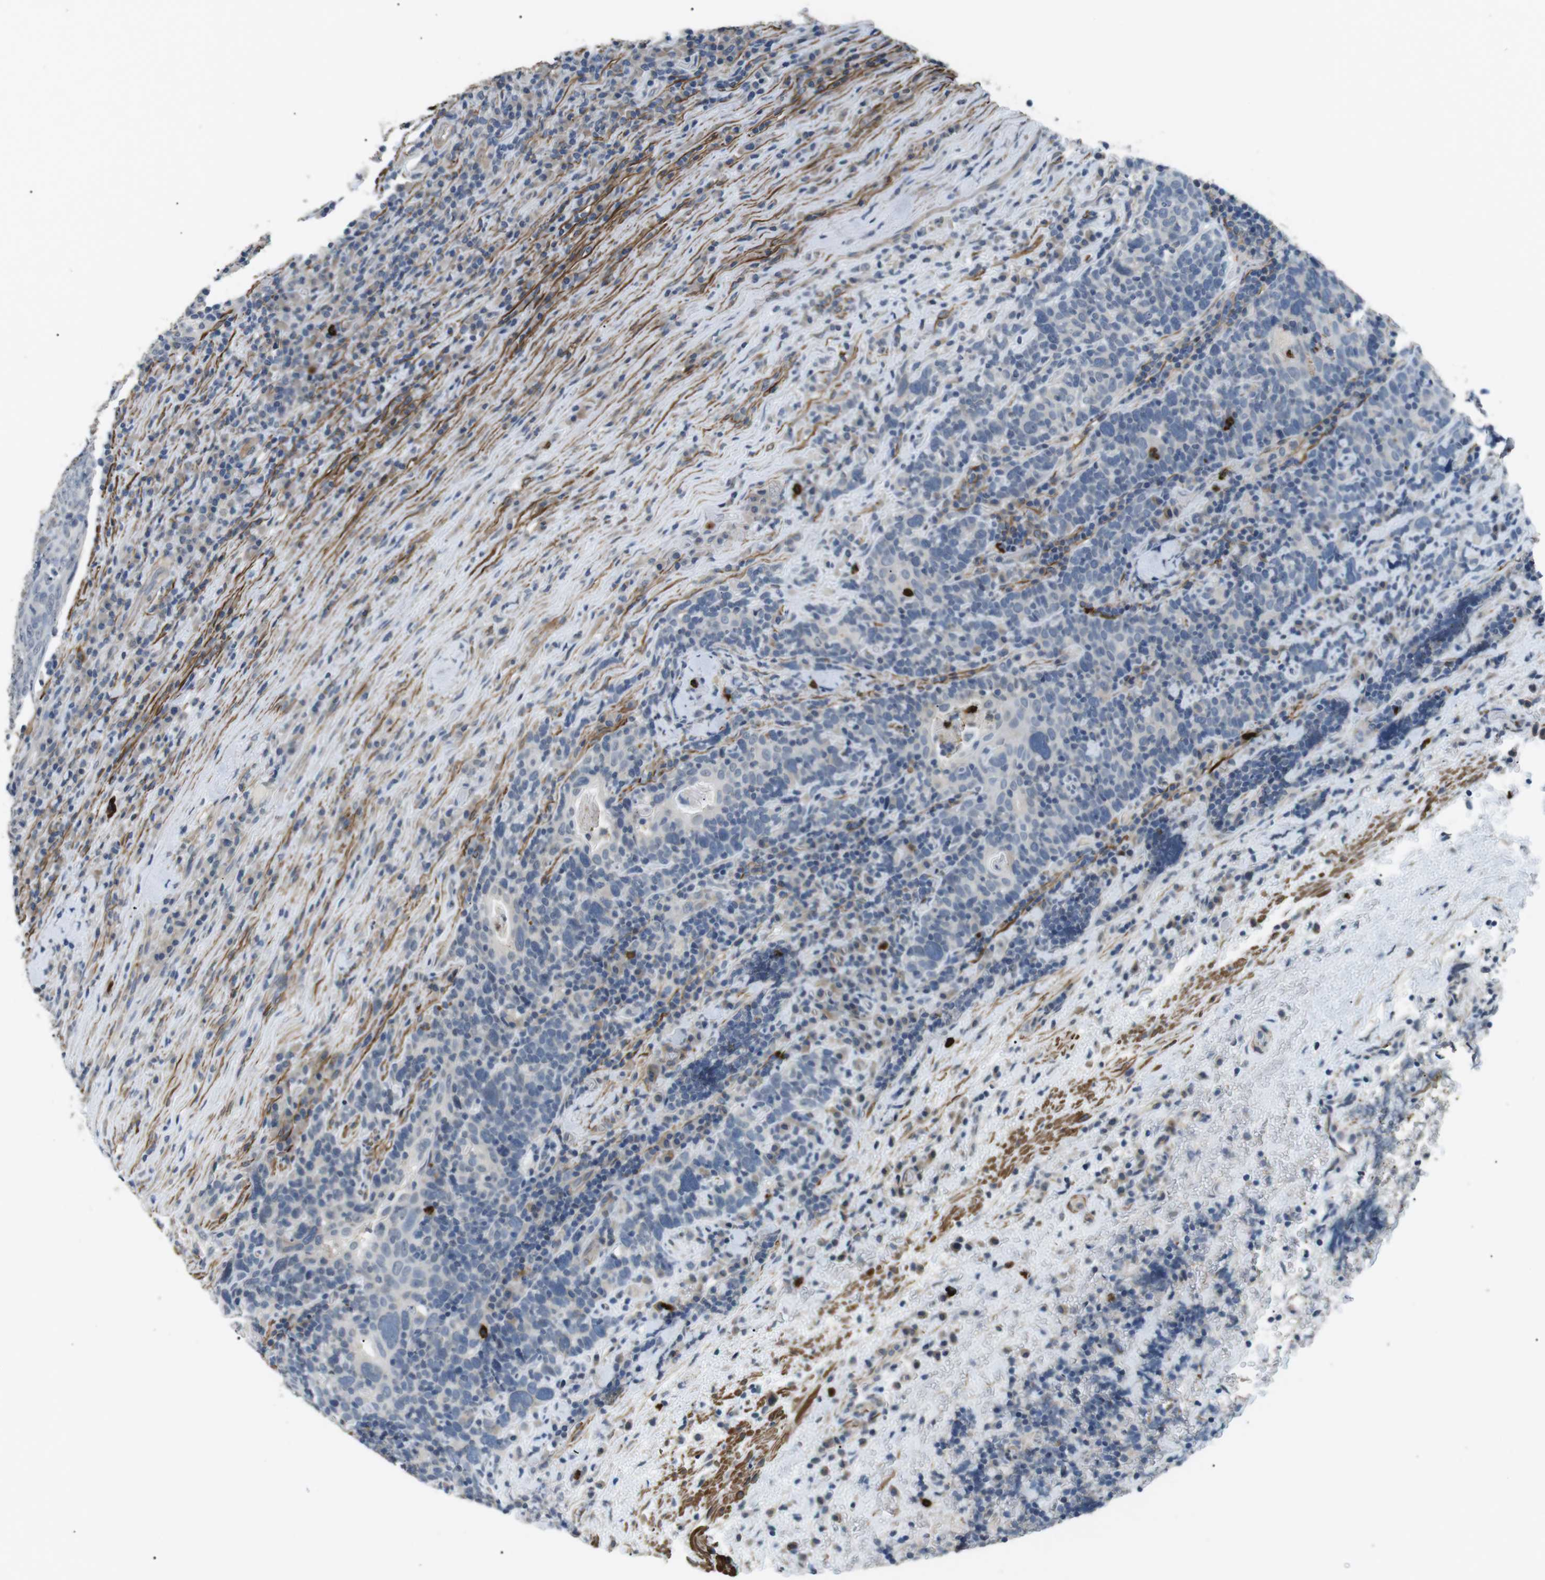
{"staining": {"intensity": "negative", "quantity": "none", "location": "none"}, "tissue": "head and neck cancer", "cell_type": "Tumor cells", "image_type": "cancer", "snomed": [{"axis": "morphology", "description": "Squamous cell carcinoma, NOS"}, {"axis": "morphology", "description": "Squamous cell carcinoma, metastatic, NOS"}, {"axis": "topography", "description": "Lymph node"}, {"axis": "topography", "description": "Head-Neck"}], "caption": "Tumor cells are negative for brown protein staining in metastatic squamous cell carcinoma (head and neck).", "gene": "GZMM", "patient": {"sex": "male", "age": 62}}